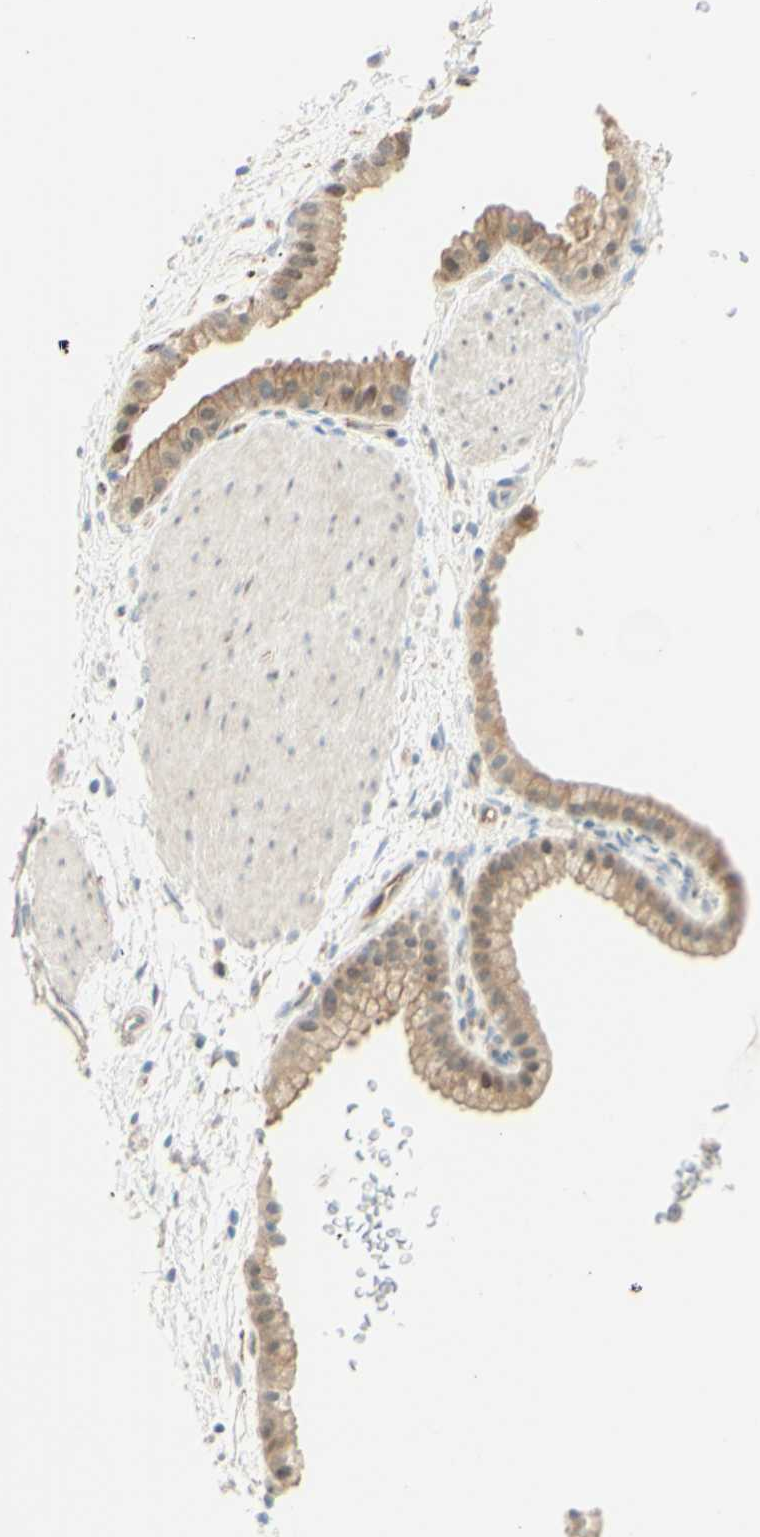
{"staining": {"intensity": "moderate", "quantity": ">75%", "location": "cytoplasmic/membranous,nuclear"}, "tissue": "gallbladder", "cell_type": "Glandular cells", "image_type": "normal", "snomed": [{"axis": "morphology", "description": "Normal tissue, NOS"}, {"axis": "topography", "description": "Gallbladder"}], "caption": "Human gallbladder stained for a protein (brown) displays moderate cytoplasmic/membranous,nuclear positive expression in approximately >75% of glandular cells.", "gene": "ANGPT2", "patient": {"sex": "female", "age": 64}}